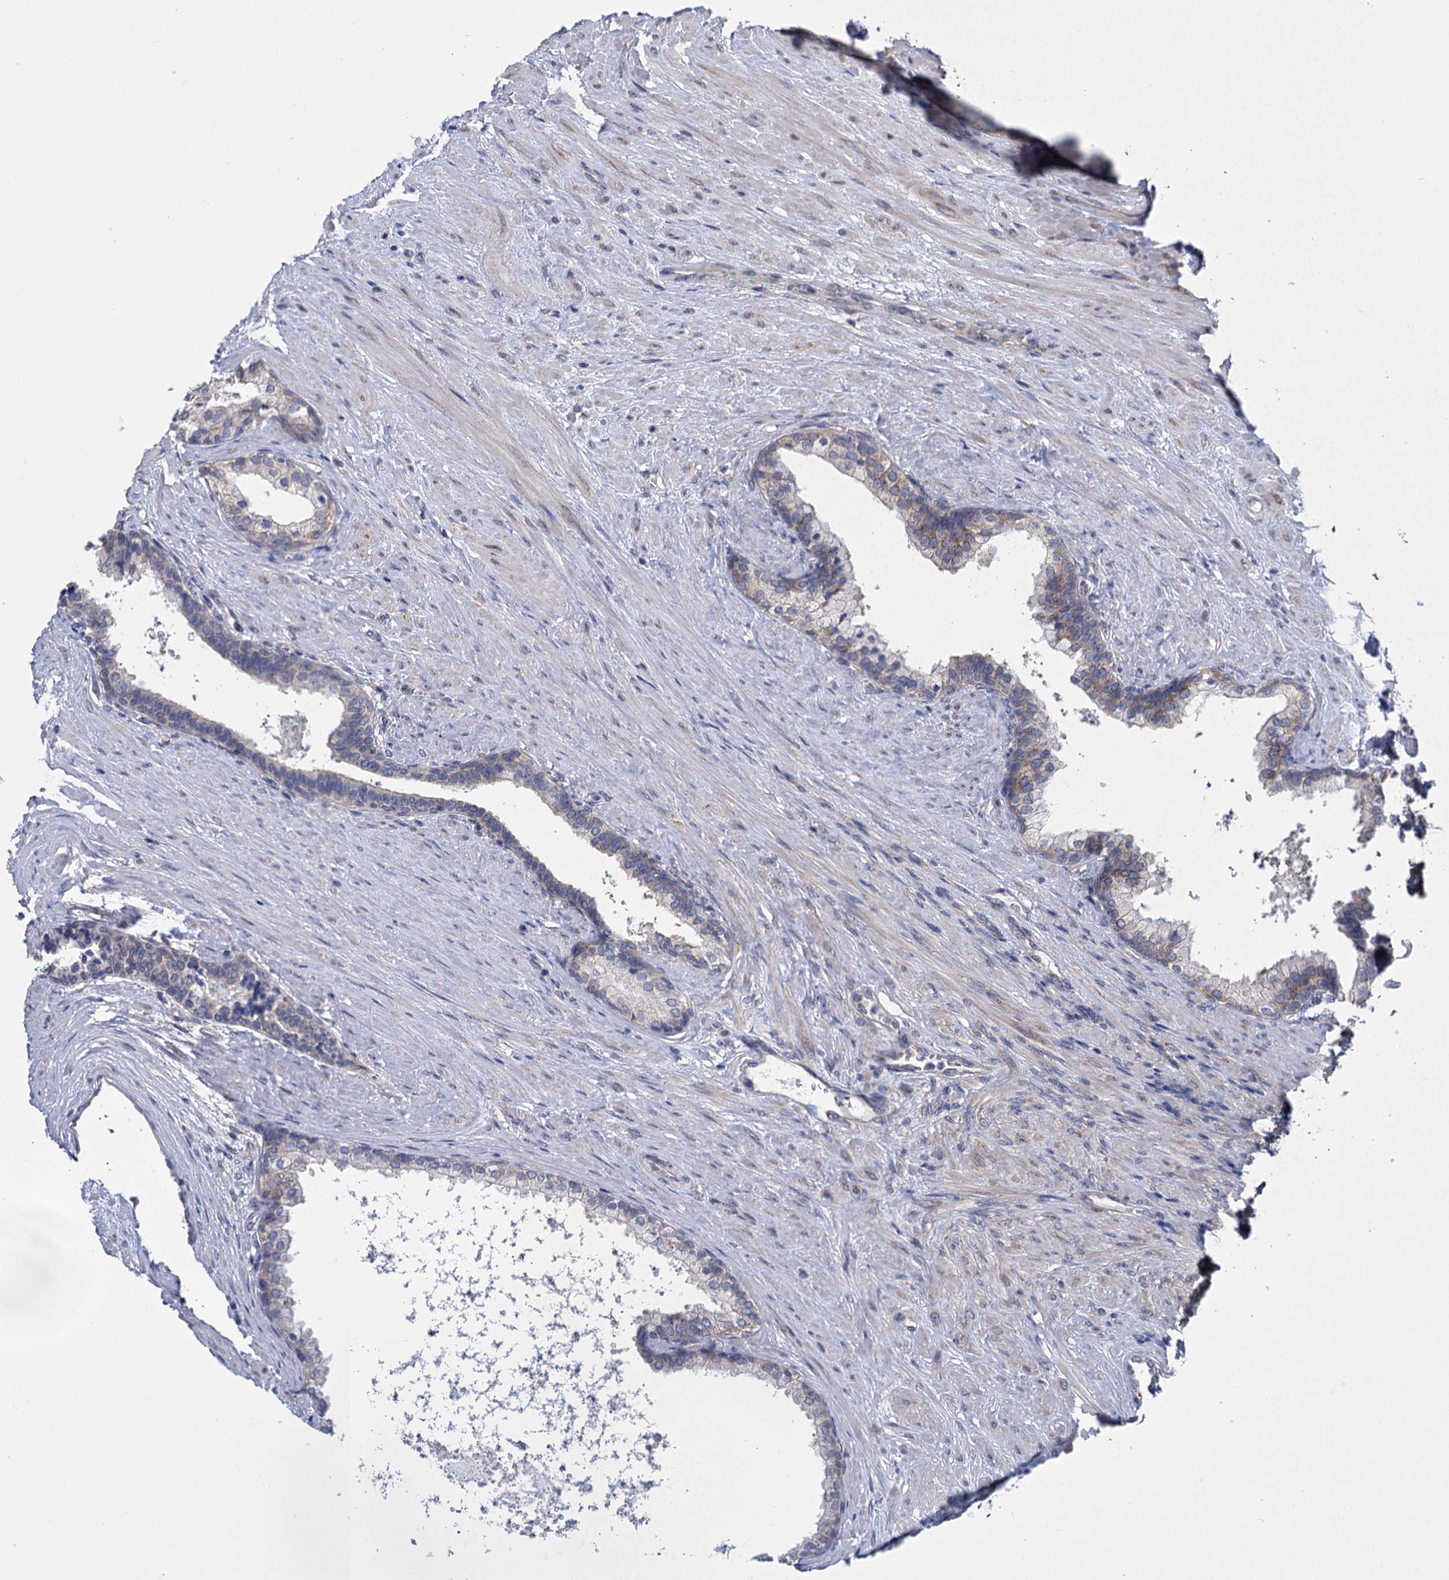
{"staining": {"intensity": "weak", "quantity": "<25%", "location": "cytoplasmic/membranous"}, "tissue": "prostate cancer", "cell_type": "Tumor cells", "image_type": "cancer", "snomed": [{"axis": "morphology", "description": "Adenocarcinoma, High grade"}, {"axis": "topography", "description": "Prostate"}], "caption": "This histopathology image is of high-grade adenocarcinoma (prostate) stained with IHC to label a protein in brown with the nuclei are counter-stained blue. There is no expression in tumor cells.", "gene": "GSTM2", "patient": {"sex": "male", "age": 60}}